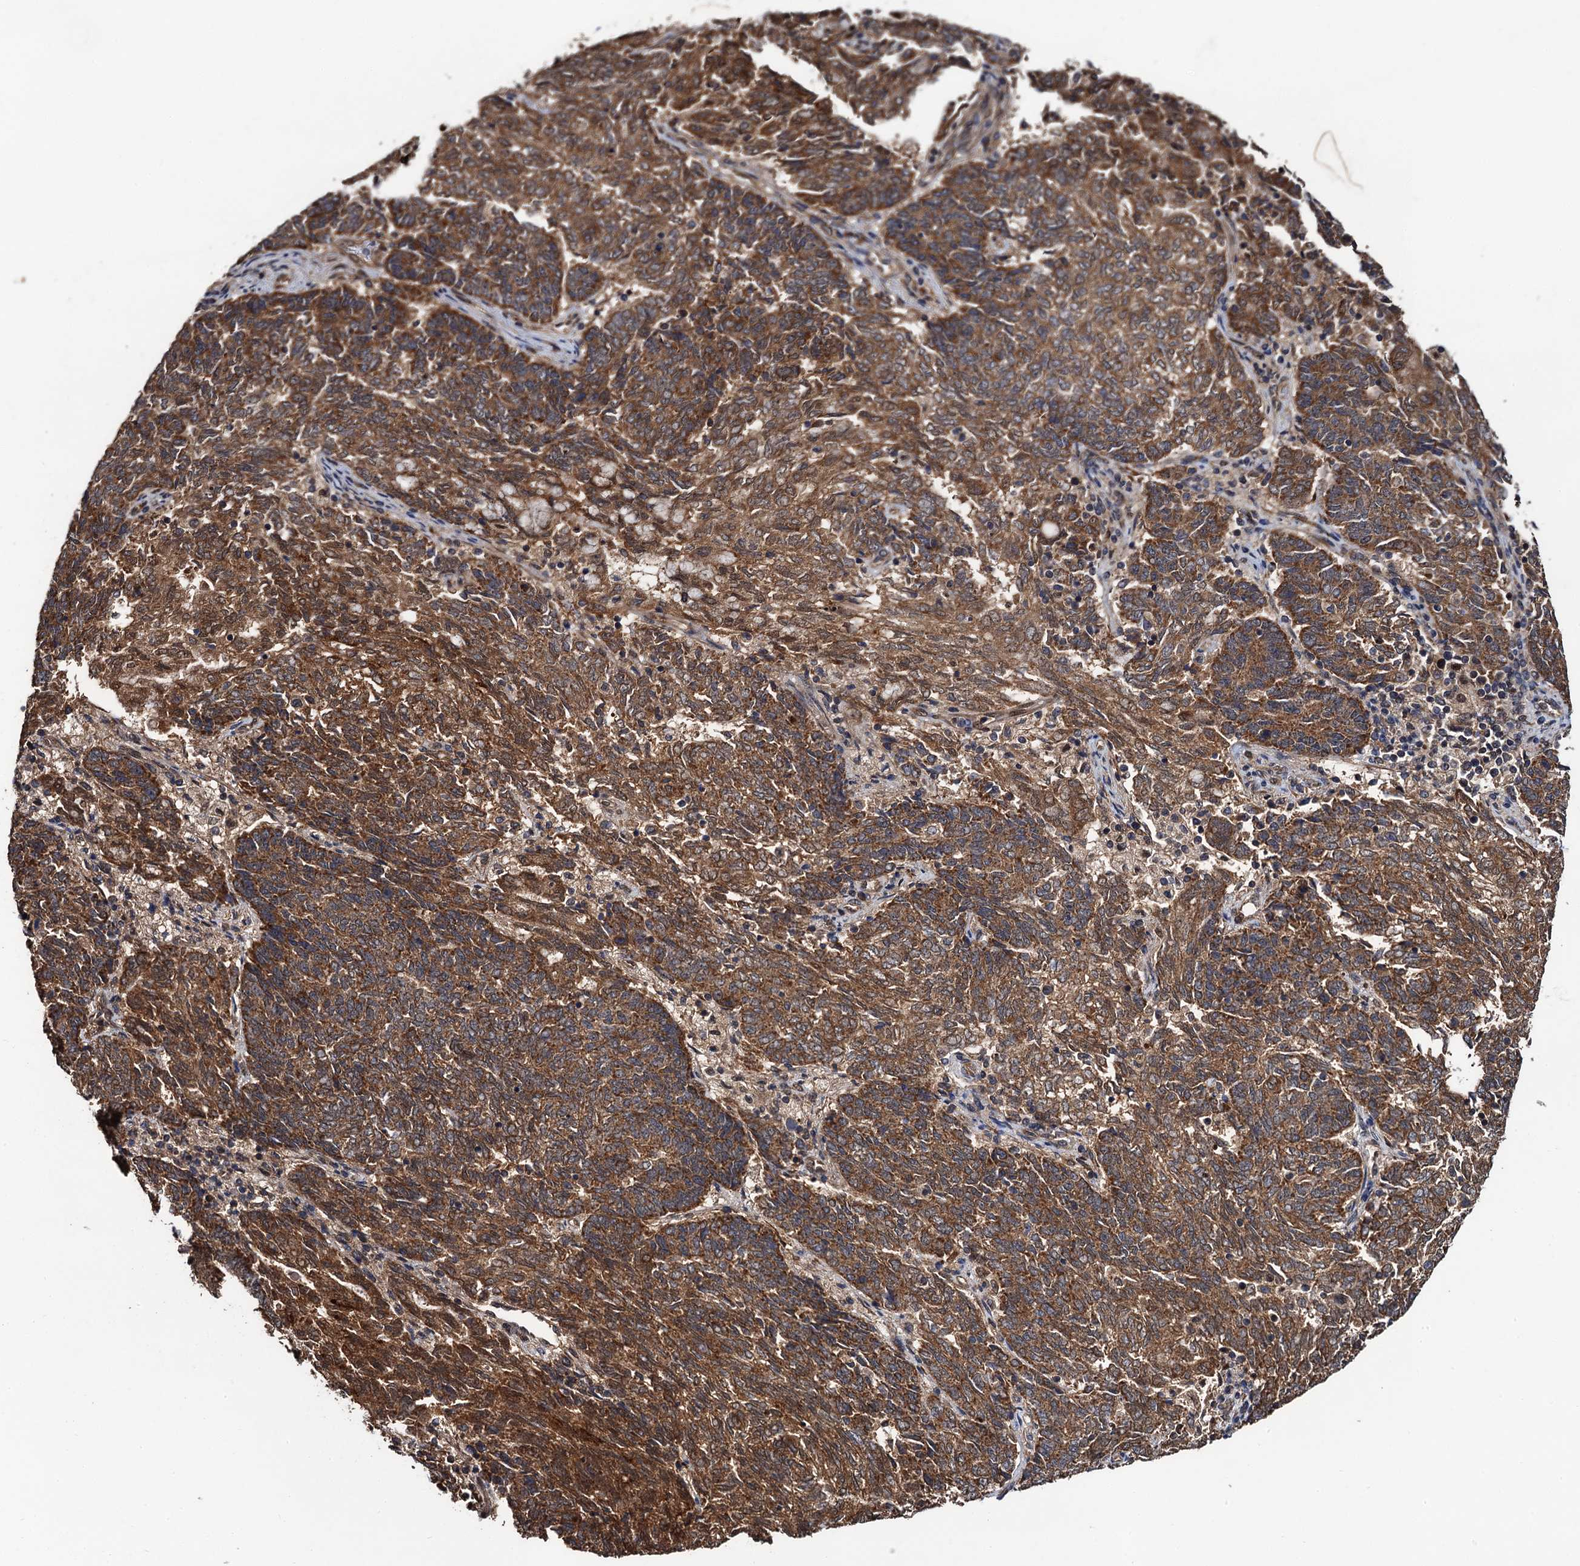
{"staining": {"intensity": "moderate", "quantity": ">75%", "location": "cytoplasmic/membranous"}, "tissue": "endometrial cancer", "cell_type": "Tumor cells", "image_type": "cancer", "snomed": [{"axis": "morphology", "description": "Adenocarcinoma, NOS"}, {"axis": "topography", "description": "Endometrium"}], "caption": "This micrograph exhibits endometrial adenocarcinoma stained with immunohistochemistry (IHC) to label a protein in brown. The cytoplasmic/membranous of tumor cells show moderate positivity for the protein. Nuclei are counter-stained blue.", "gene": "MIER2", "patient": {"sex": "female", "age": 80}}